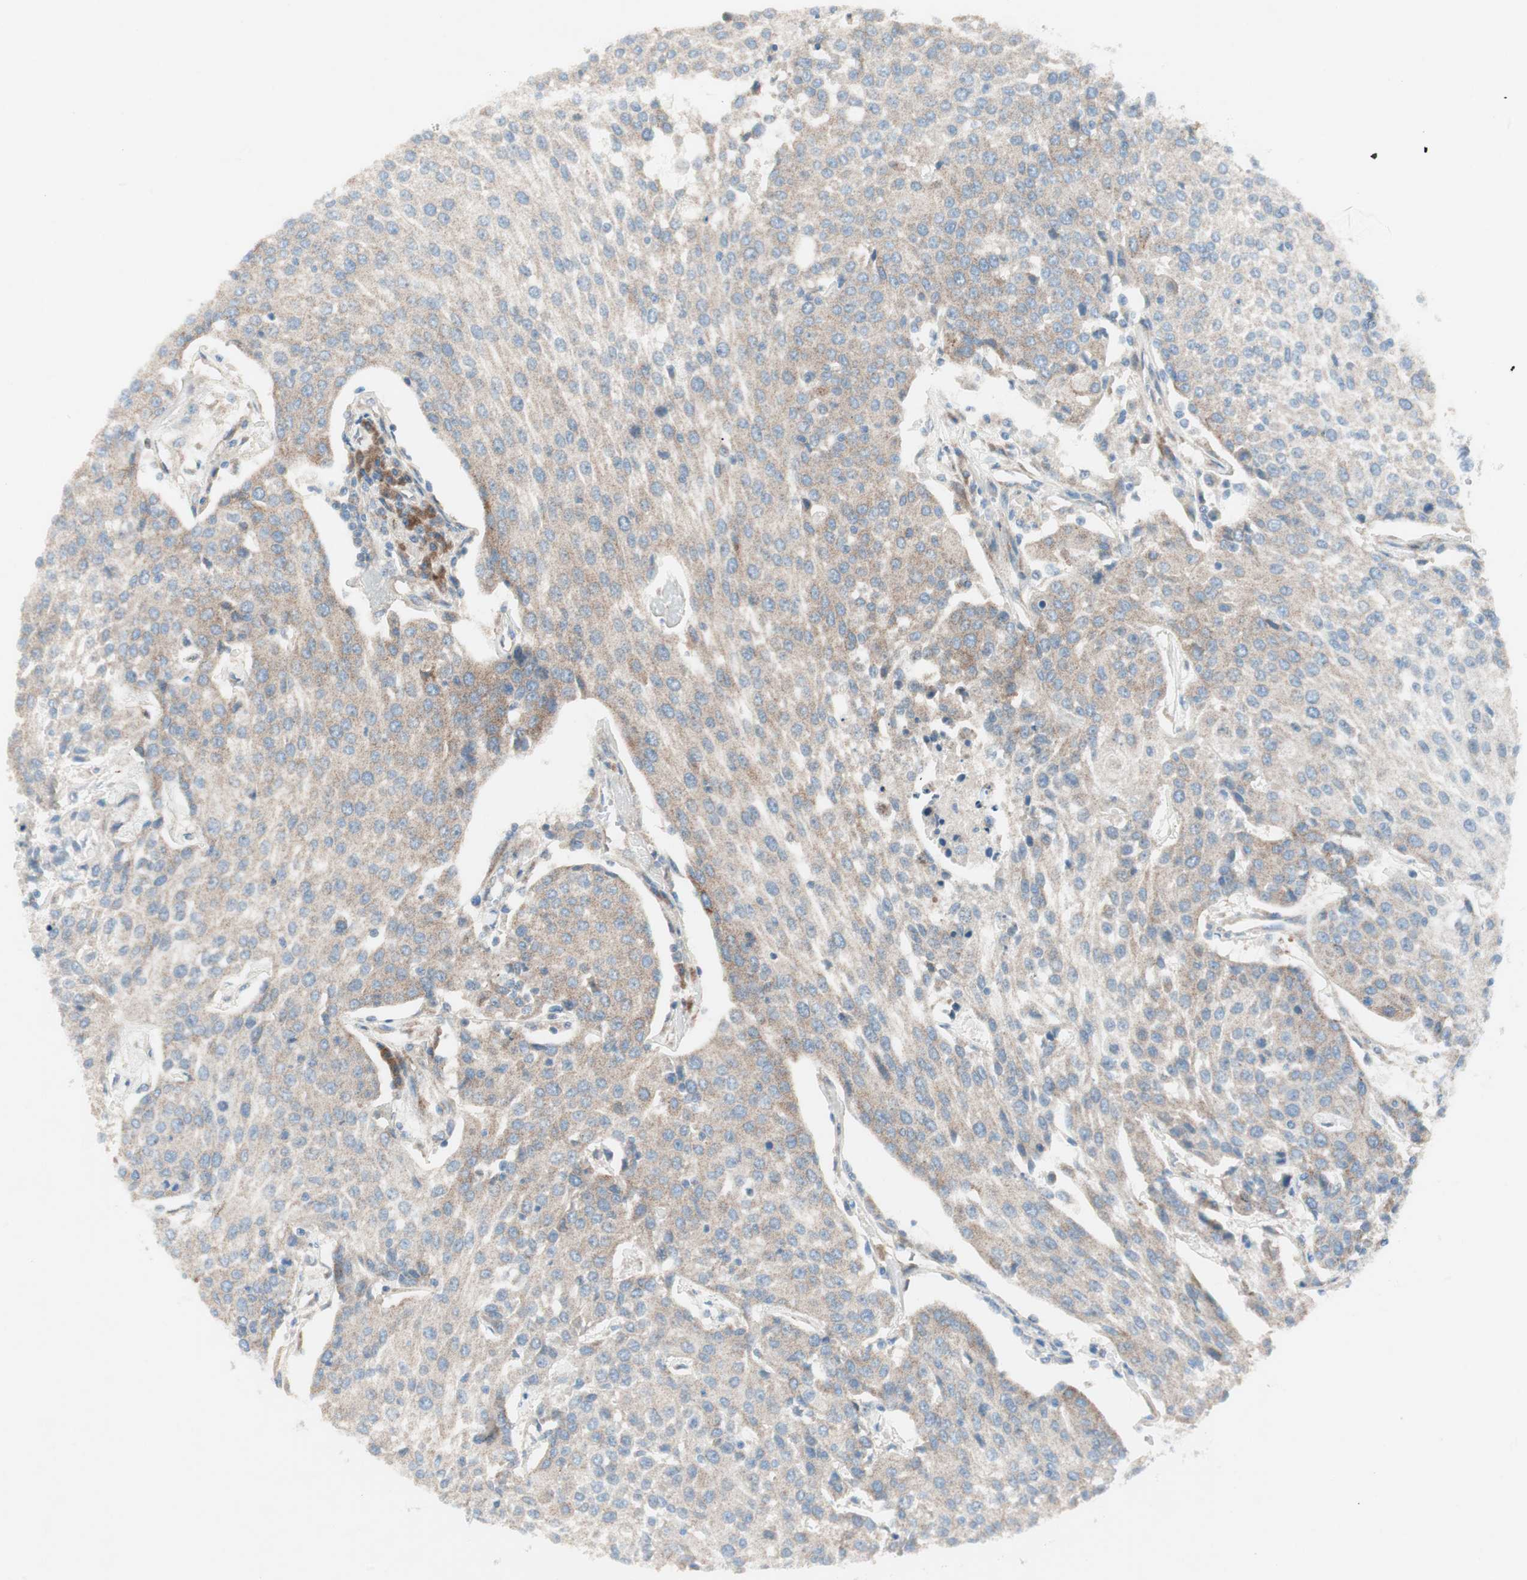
{"staining": {"intensity": "moderate", "quantity": ">75%", "location": "cytoplasmic/membranous"}, "tissue": "urothelial cancer", "cell_type": "Tumor cells", "image_type": "cancer", "snomed": [{"axis": "morphology", "description": "Urothelial carcinoma, High grade"}, {"axis": "topography", "description": "Urinary bladder"}], "caption": "A high-resolution photomicrograph shows IHC staining of high-grade urothelial carcinoma, which reveals moderate cytoplasmic/membranous expression in about >75% of tumor cells.", "gene": "CCL14", "patient": {"sex": "female", "age": 85}}